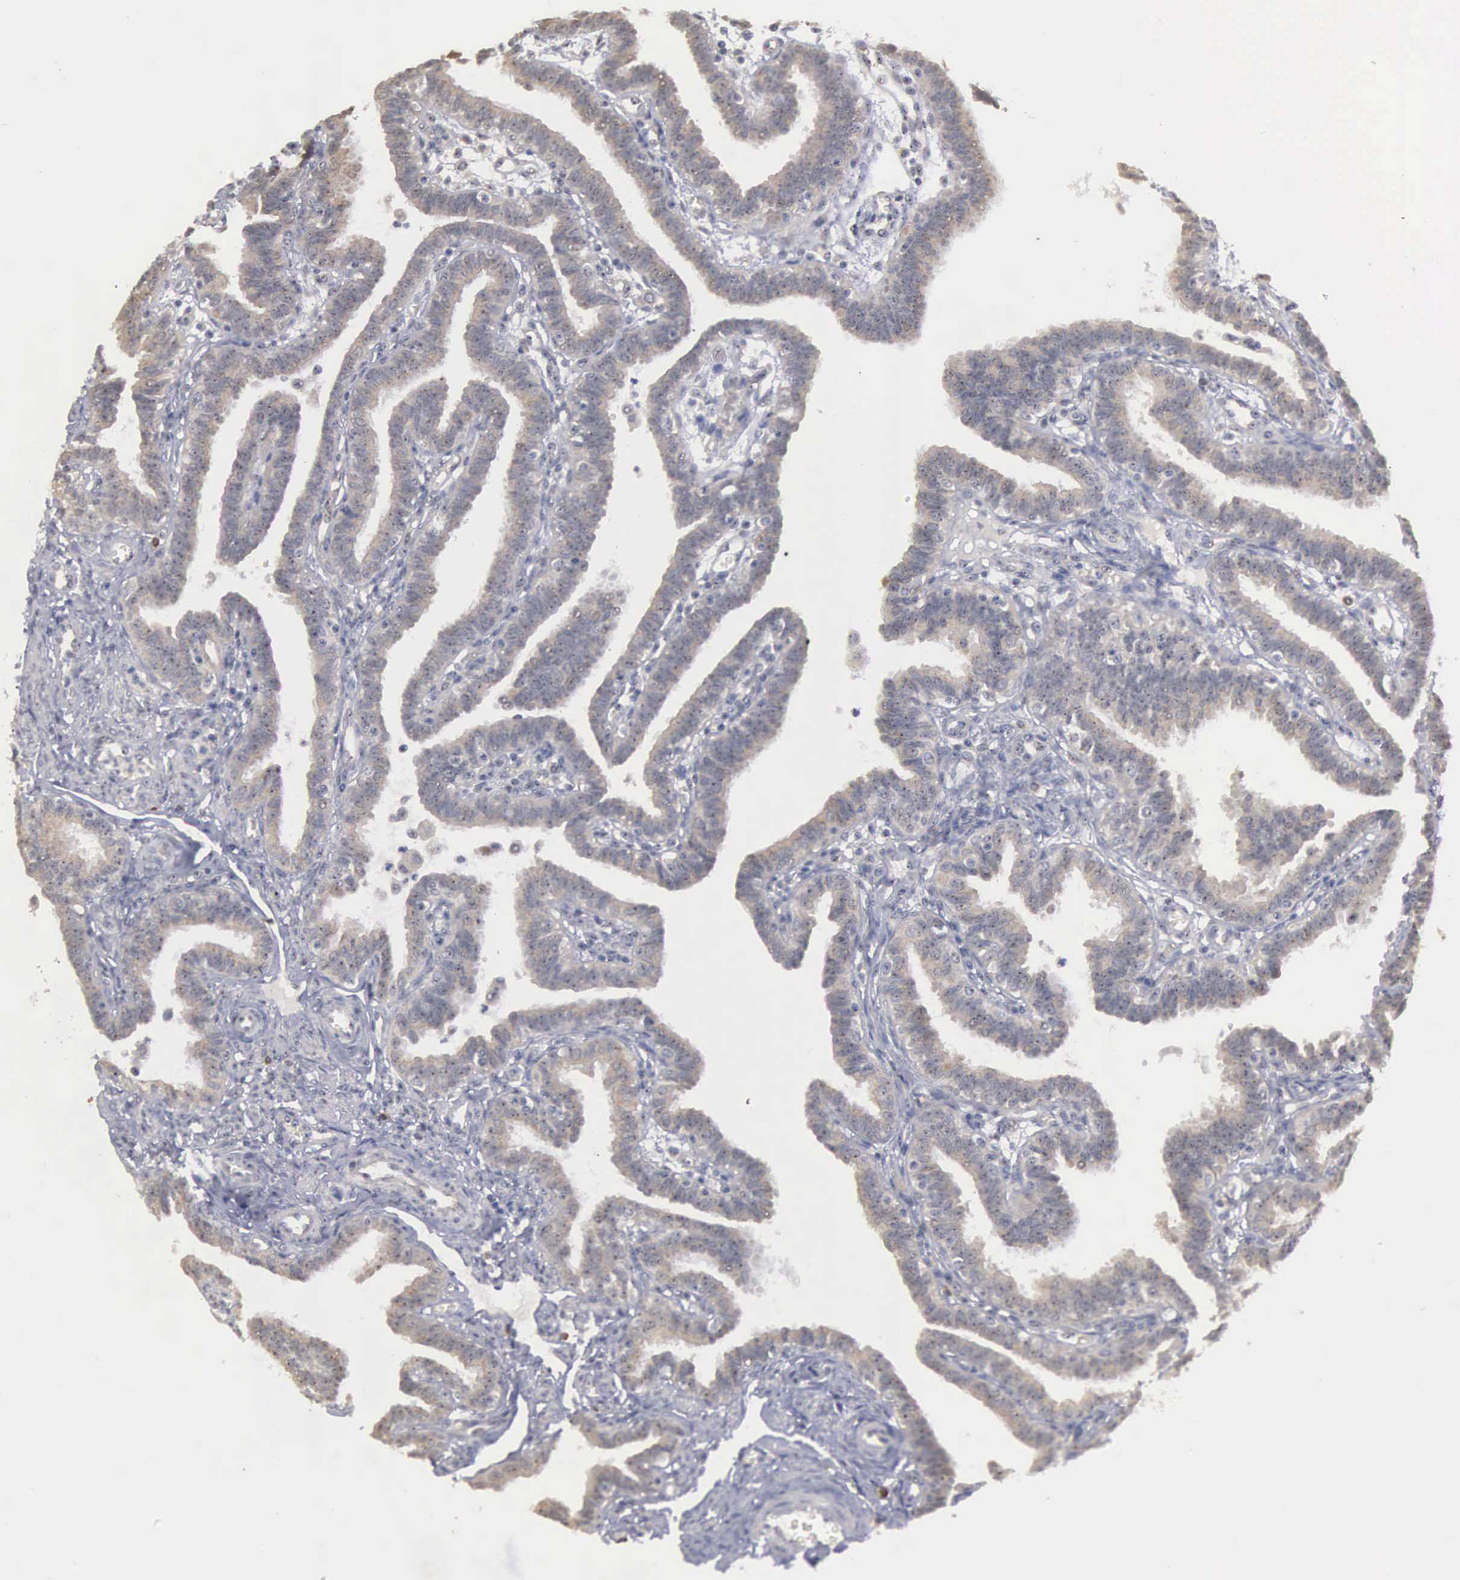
{"staining": {"intensity": "moderate", "quantity": "<25%", "location": "cytoplasmic/membranous"}, "tissue": "fallopian tube", "cell_type": "Glandular cells", "image_type": "normal", "snomed": [{"axis": "morphology", "description": "Normal tissue, NOS"}, {"axis": "topography", "description": "Fallopian tube"}], "caption": "High-power microscopy captured an immunohistochemistry (IHC) photomicrograph of normal fallopian tube, revealing moderate cytoplasmic/membranous expression in approximately <25% of glandular cells.", "gene": "AMN", "patient": {"sex": "female", "age": 41}}